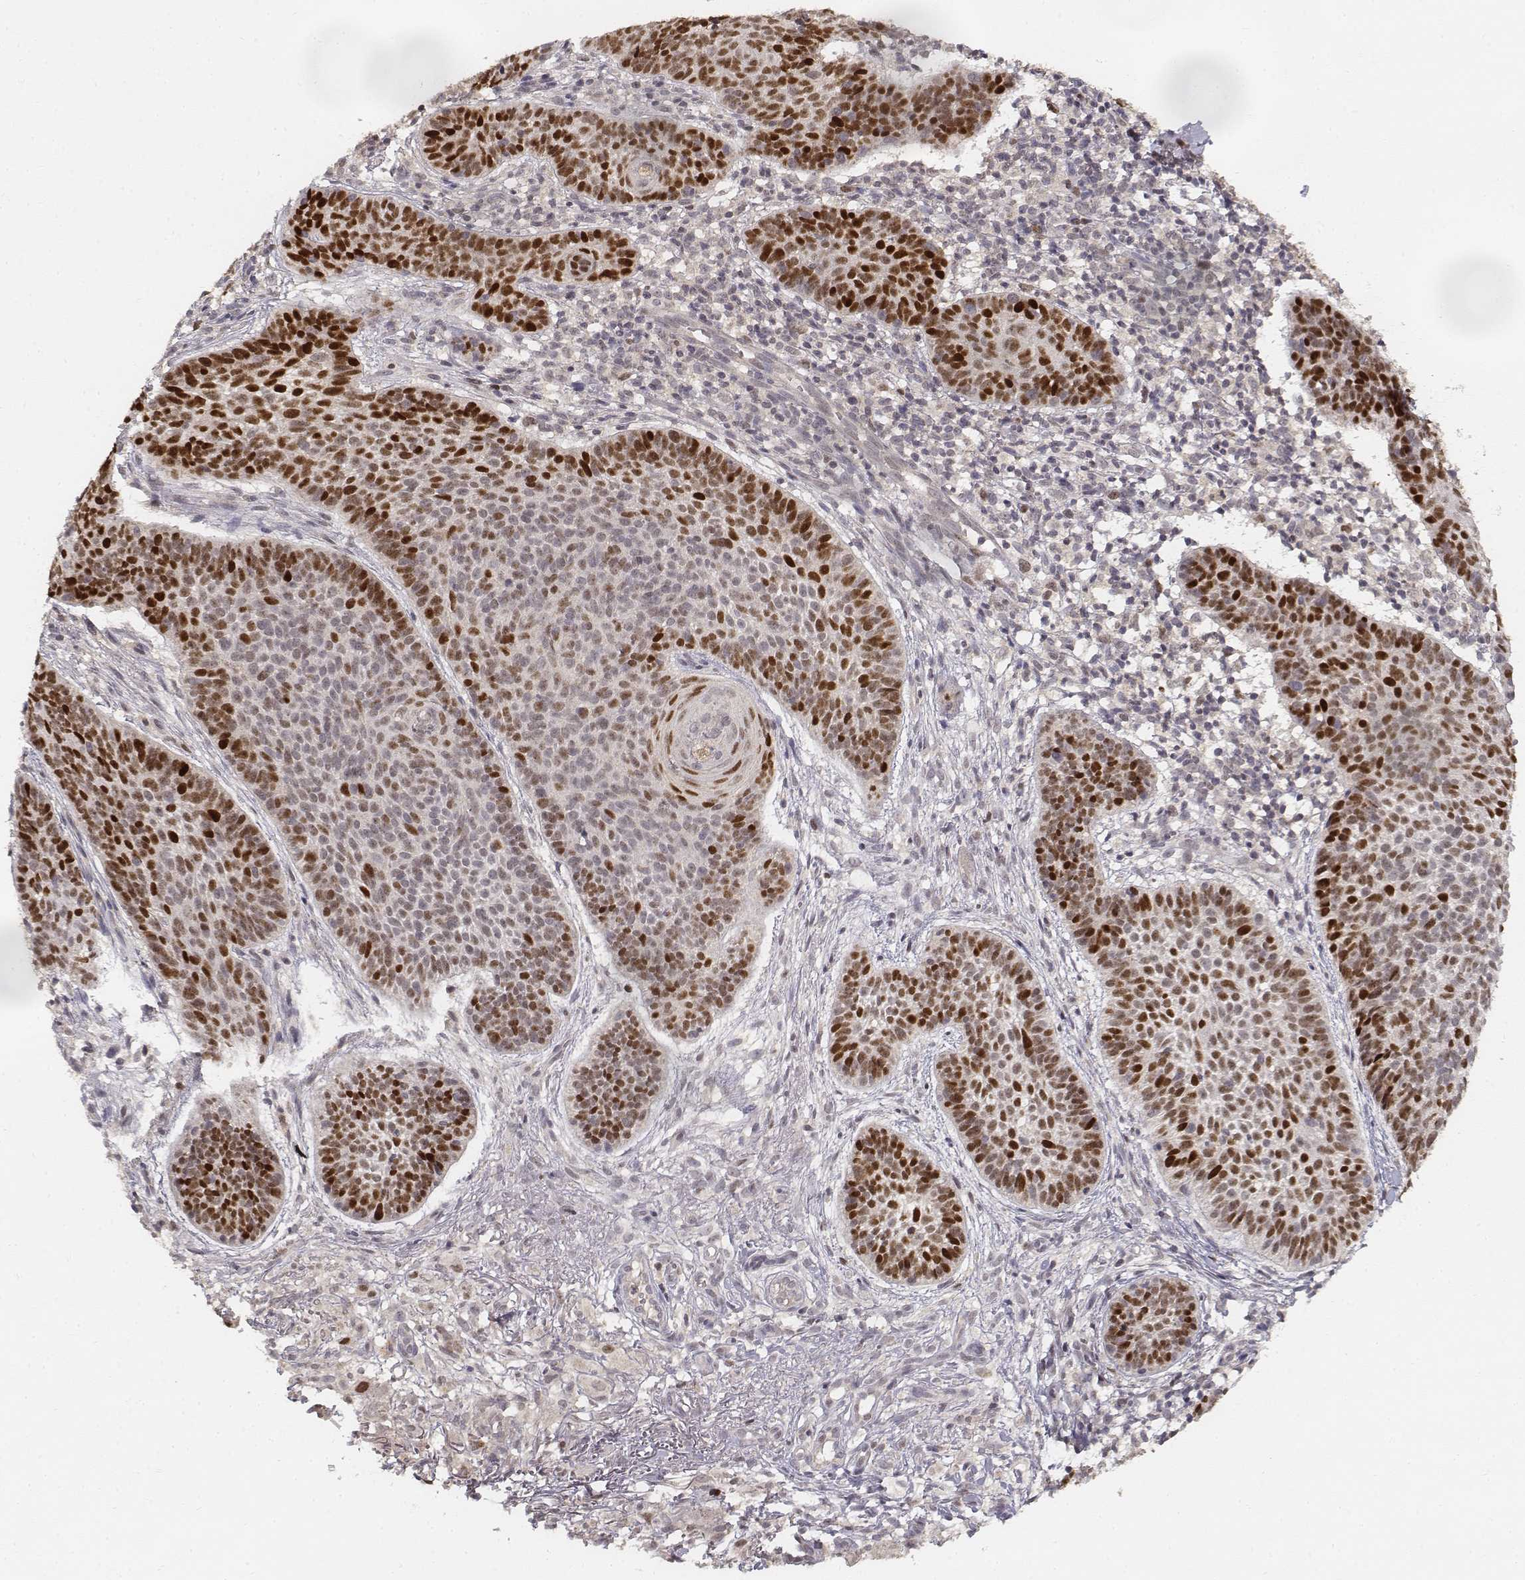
{"staining": {"intensity": "strong", "quantity": "25%-75%", "location": "nuclear"}, "tissue": "skin cancer", "cell_type": "Tumor cells", "image_type": "cancer", "snomed": [{"axis": "morphology", "description": "Basal cell carcinoma"}, {"axis": "topography", "description": "Skin"}], "caption": "Immunohistochemical staining of human skin cancer demonstrates high levels of strong nuclear protein expression in approximately 25%-75% of tumor cells.", "gene": "FANCD2", "patient": {"sex": "male", "age": 72}}